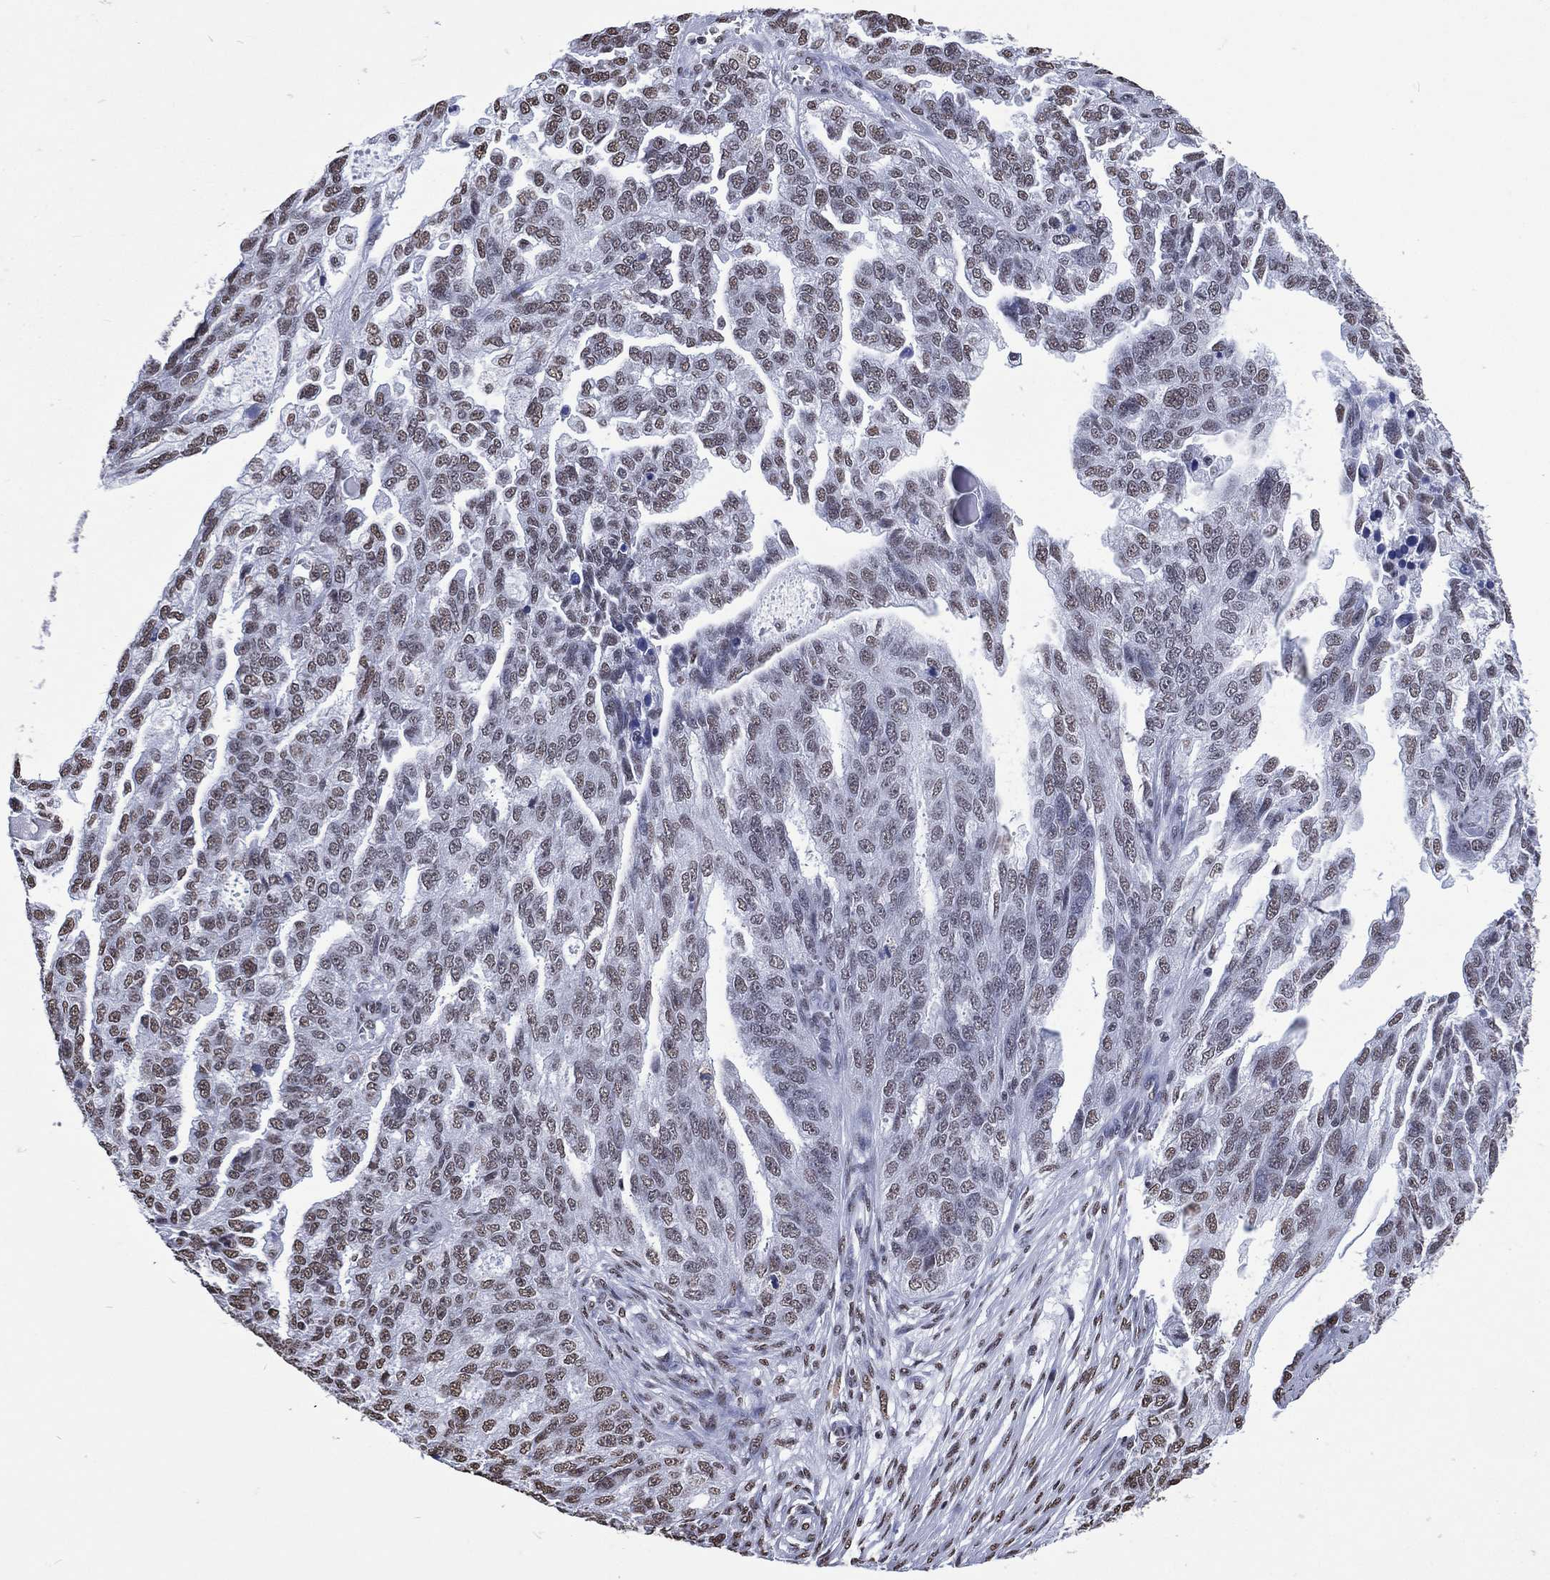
{"staining": {"intensity": "weak", "quantity": "25%-75%", "location": "nuclear"}, "tissue": "ovarian cancer", "cell_type": "Tumor cells", "image_type": "cancer", "snomed": [{"axis": "morphology", "description": "Cystadenocarcinoma, serous, NOS"}, {"axis": "topography", "description": "Ovary"}], "caption": "DAB (3,3'-diaminobenzidine) immunohistochemical staining of human ovarian serous cystadenocarcinoma exhibits weak nuclear protein expression in about 25%-75% of tumor cells. (Stains: DAB in brown, nuclei in blue, Microscopy: brightfield microscopy at high magnification).", "gene": "RETREG2", "patient": {"sex": "female", "age": 51}}